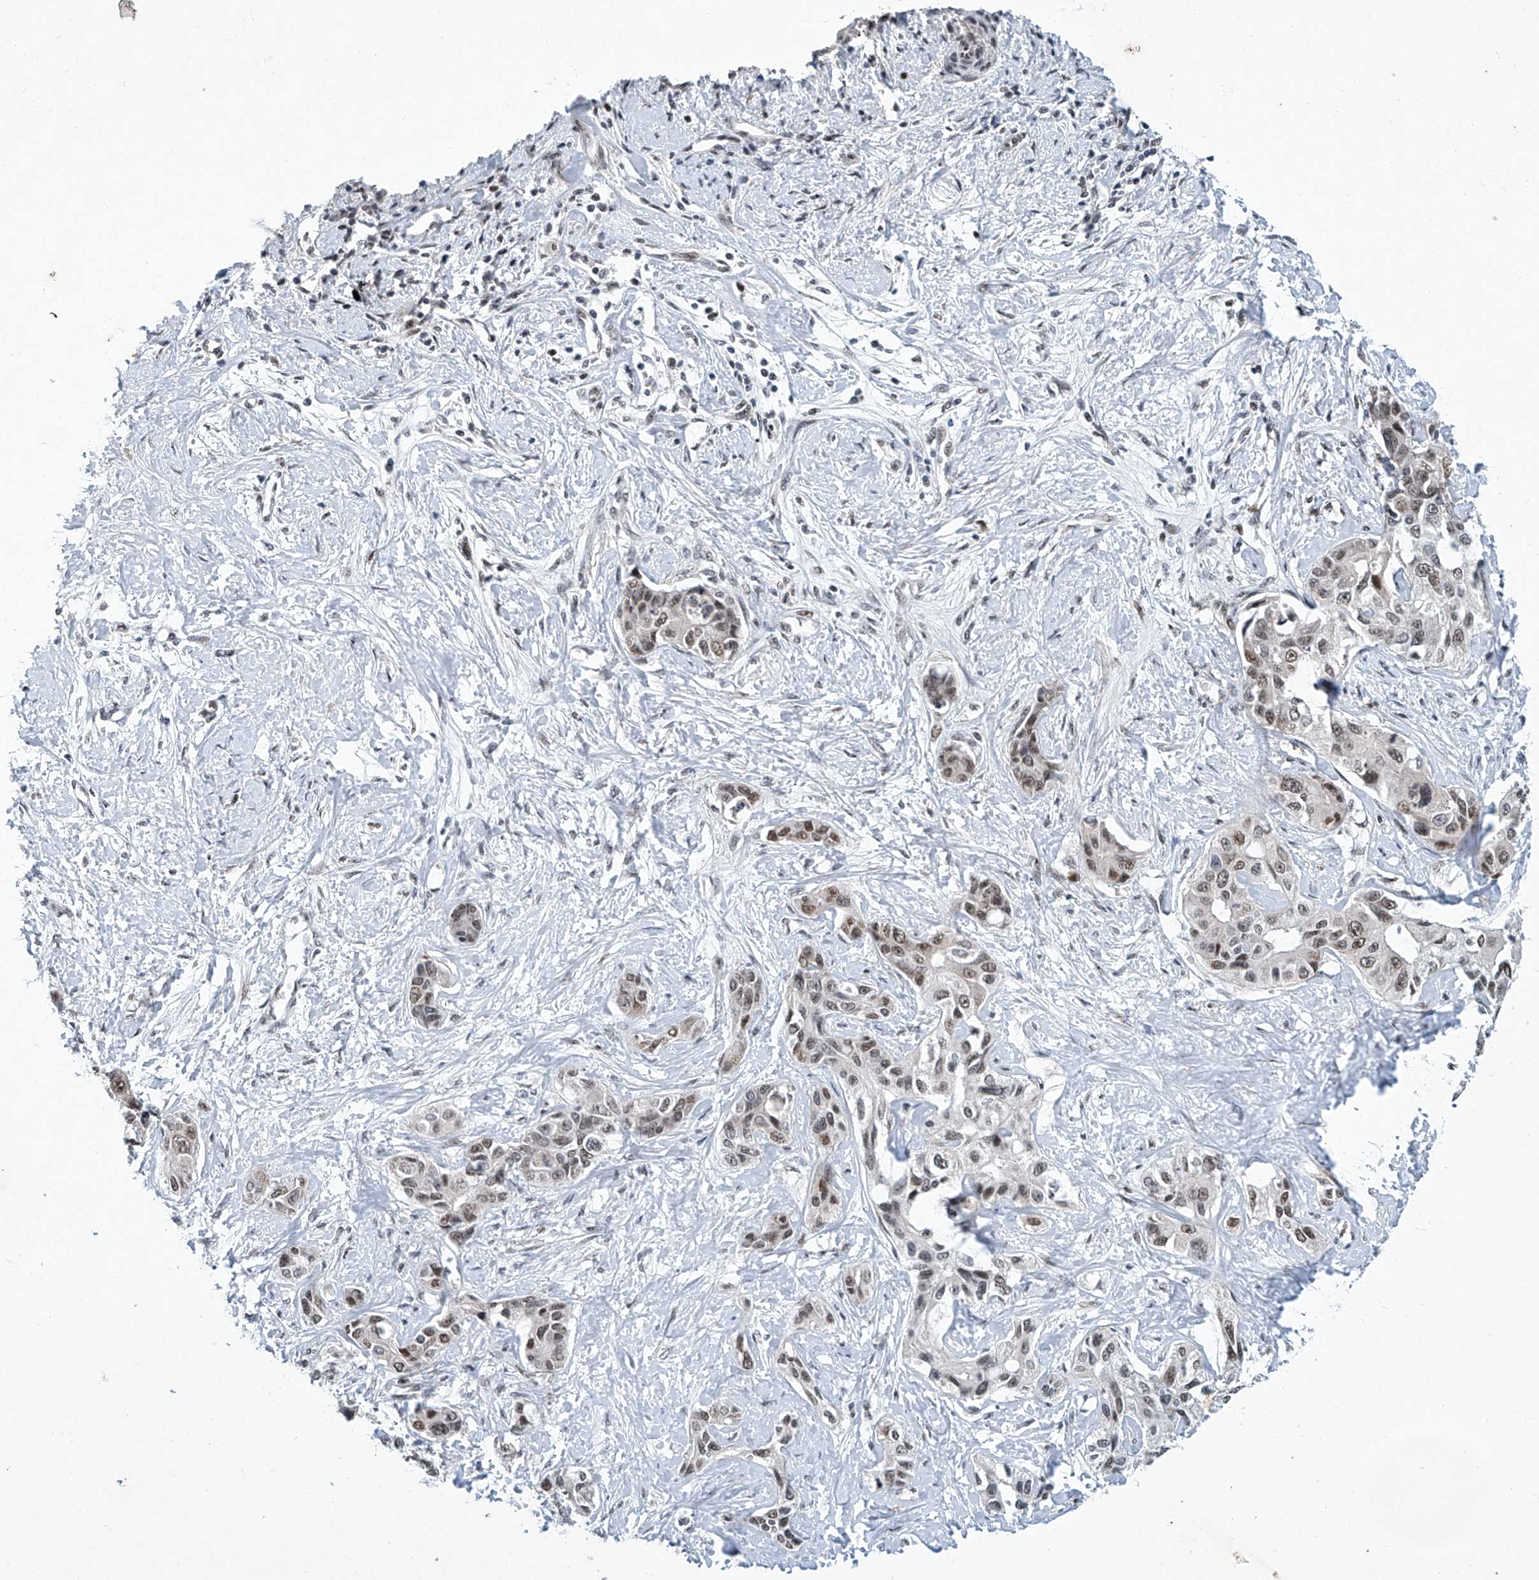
{"staining": {"intensity": "weak", "quantity": ">75%", "location": "nuclear"}, "tissue": "liver cancer", "cell_type": "Tumor cells", "image_type": "cancer", "snomed": [{"axis": "morphology", "description": "Cholangiocarcinoma"}, {"axis": "topography", "description": "Liver"}], "caption": "Protein analysis of liver cholangiocarcinoma tissue exhibits weak nuclear expression in about >75% of tumor cells. Nuclei are stained in blue.", "gene": "TFDP1", "patient": {"sex": "male", "age": 59}}